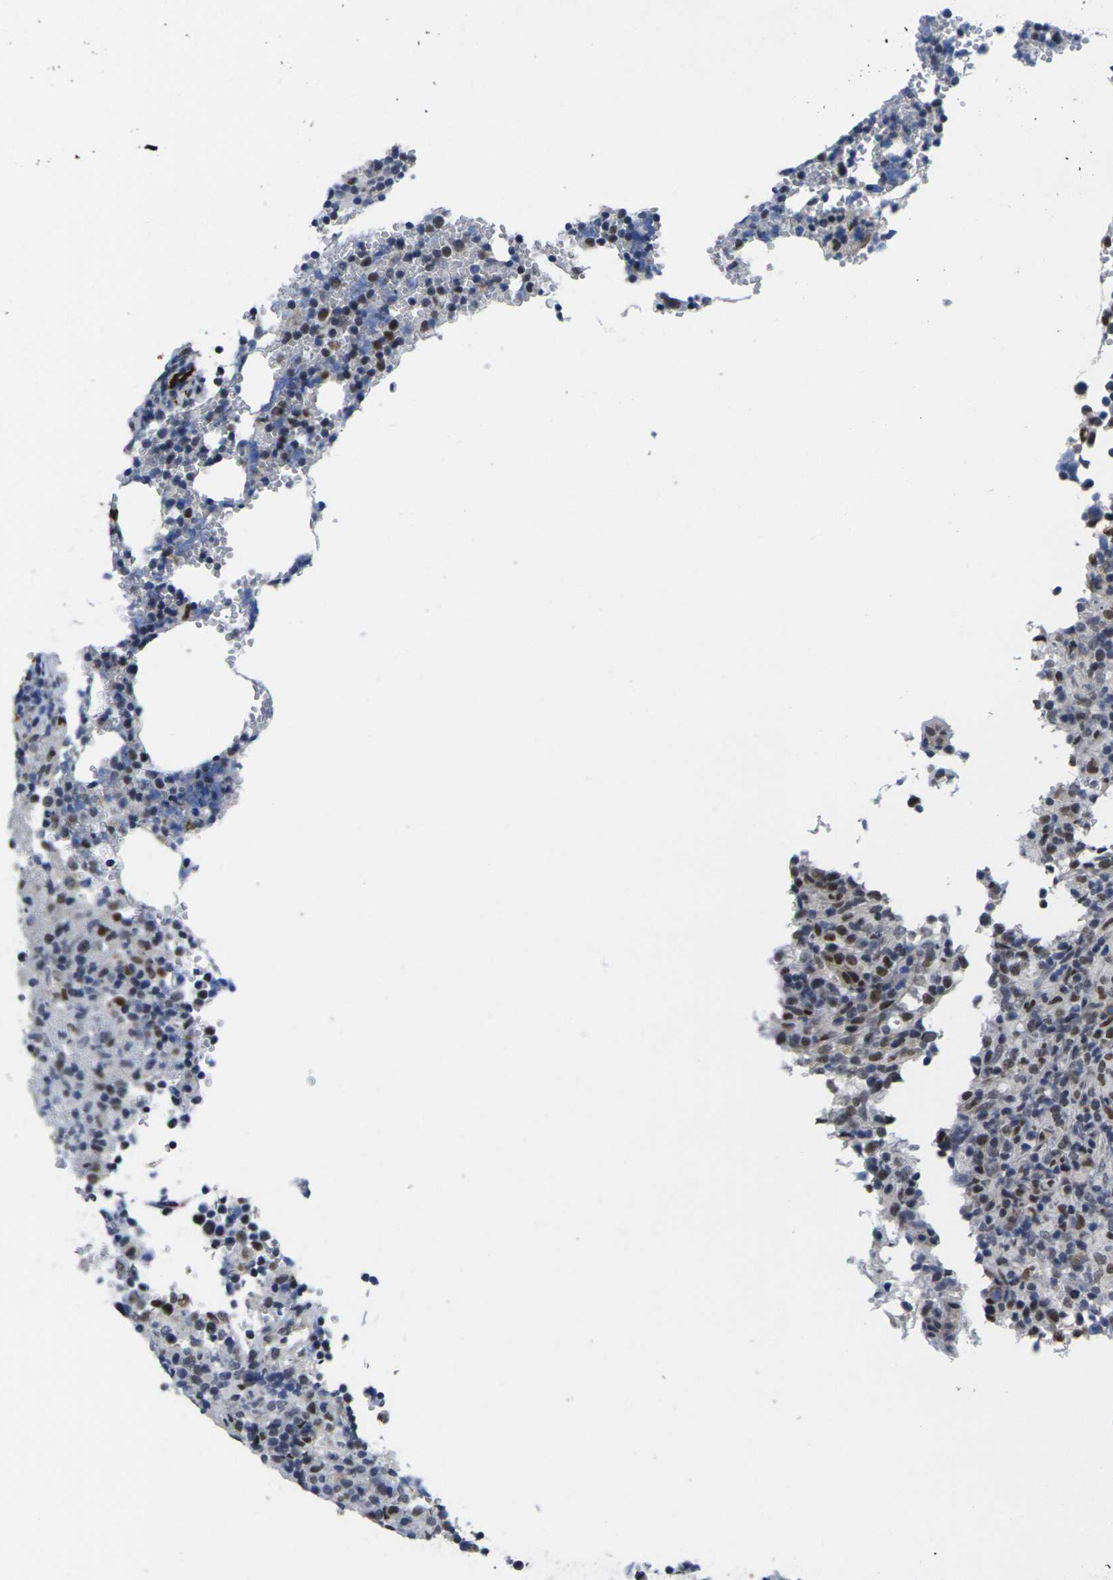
{"staining": {"intensity": "moderate", "quantity": "25%-75%", "location": "nuclear"}, "tissue": "lymphoma", "cell_type": "Tumor cells", "image_type": "cancer", "snomed": [{"axis": "morphology", "description": "Malignant lymphoma, non-Hodgkin's type, High grade"}, {"axis": "topography", "description": "Lymph node"}], "caption": "This image displays IHC staining of human lymphoma, with medium moderate nuclear expression in about 25%-75% of tumor cells.", "gene": "RBM7", "patient": {"sex": "female", "age": 76}}